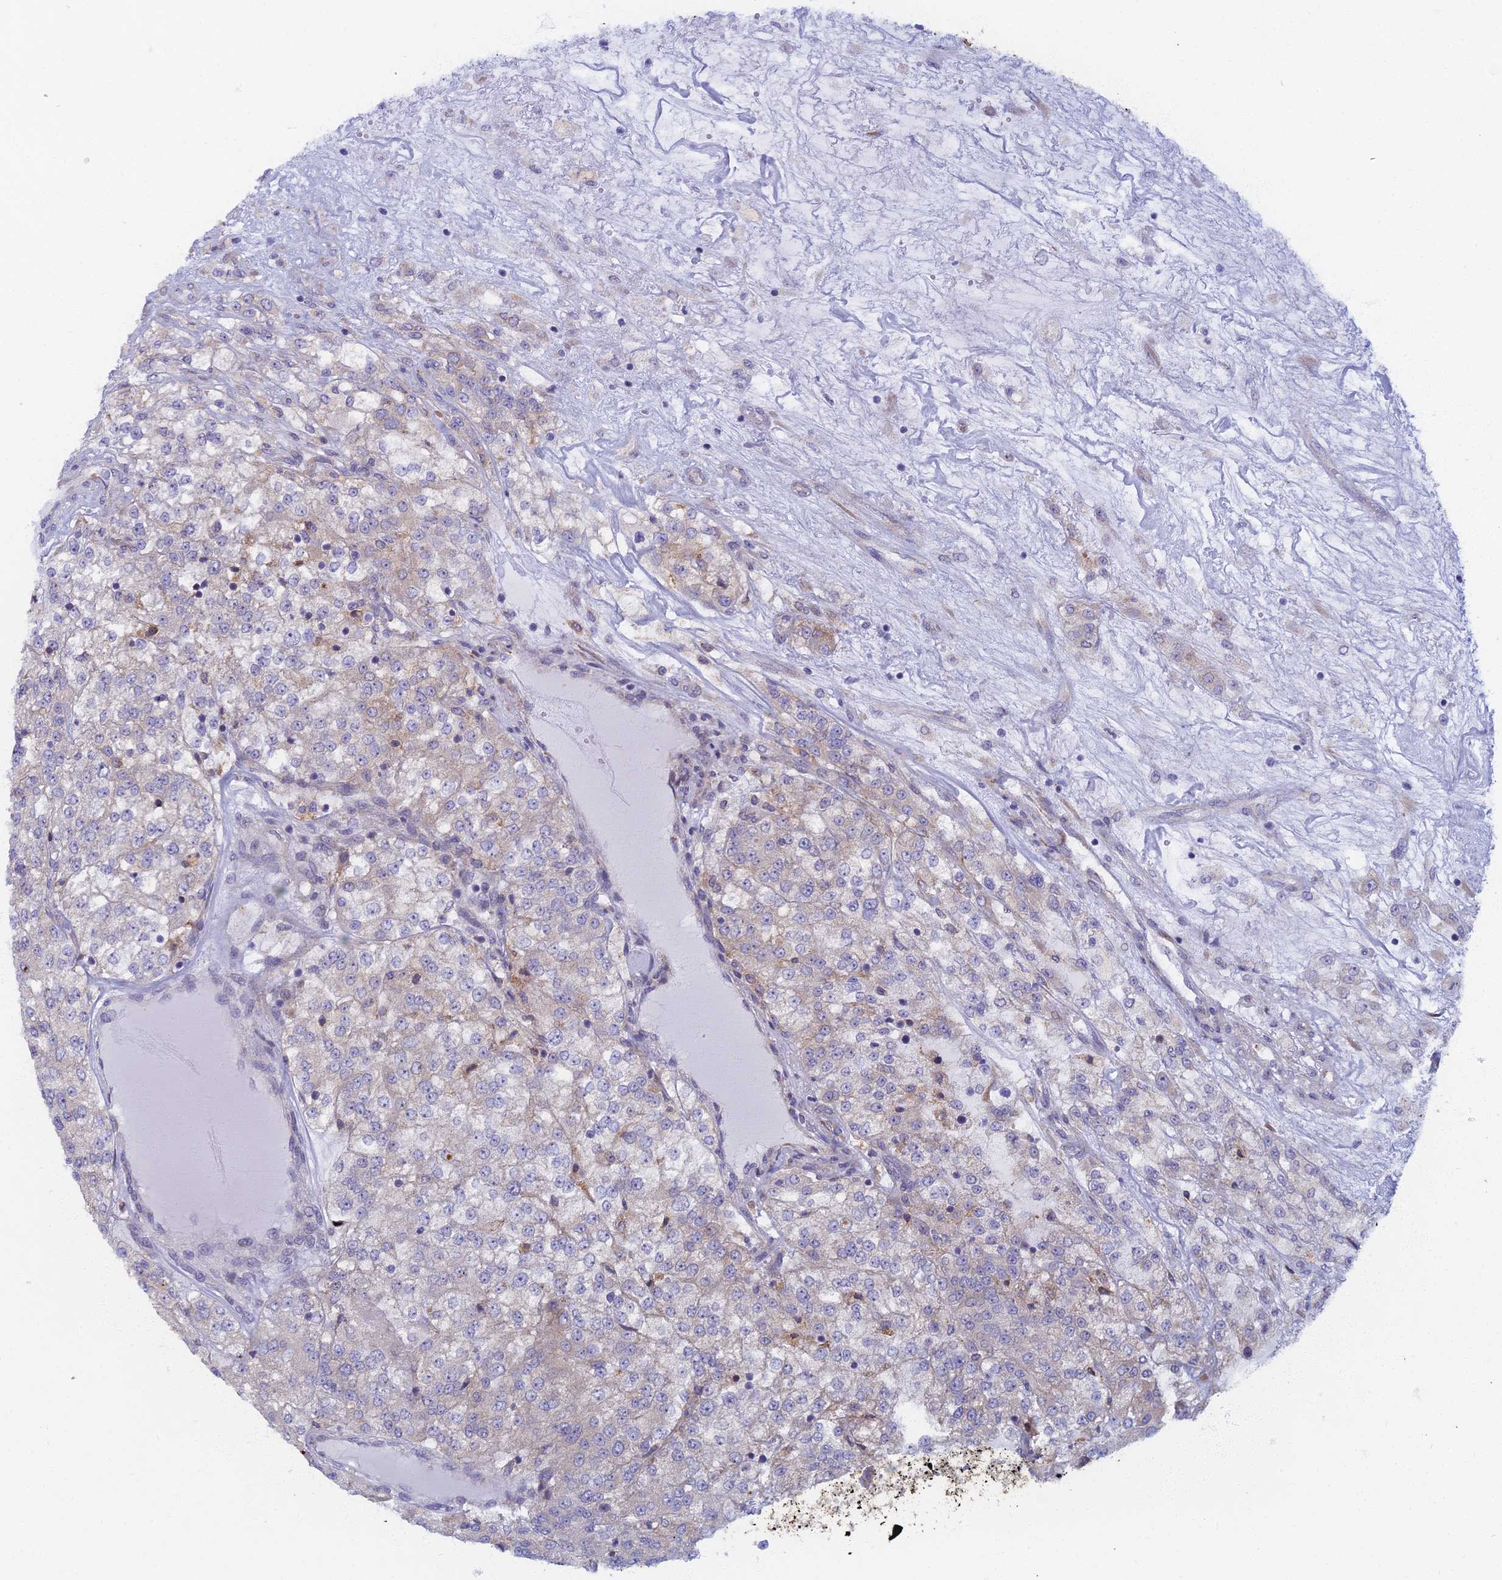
{"staining": {"intensity": "weak", "quantity": "<25%", "location": "cytoplasmic/membranous"}, "tissue": "renal cancer", "cell_type": "Tumor cells", "image_type": "cancer", "snomed": [{"axis": "morphology", "description": "Adenocarcinoma, NOS"}, {"axis": "topography", "description": "Kidney"}], "caption": "Renal cancer was stained to show a protein in brown. There is no significant expression in tumor cells.", "gene": "DDX51", "patient": {"sex": "female", "age": 63}}